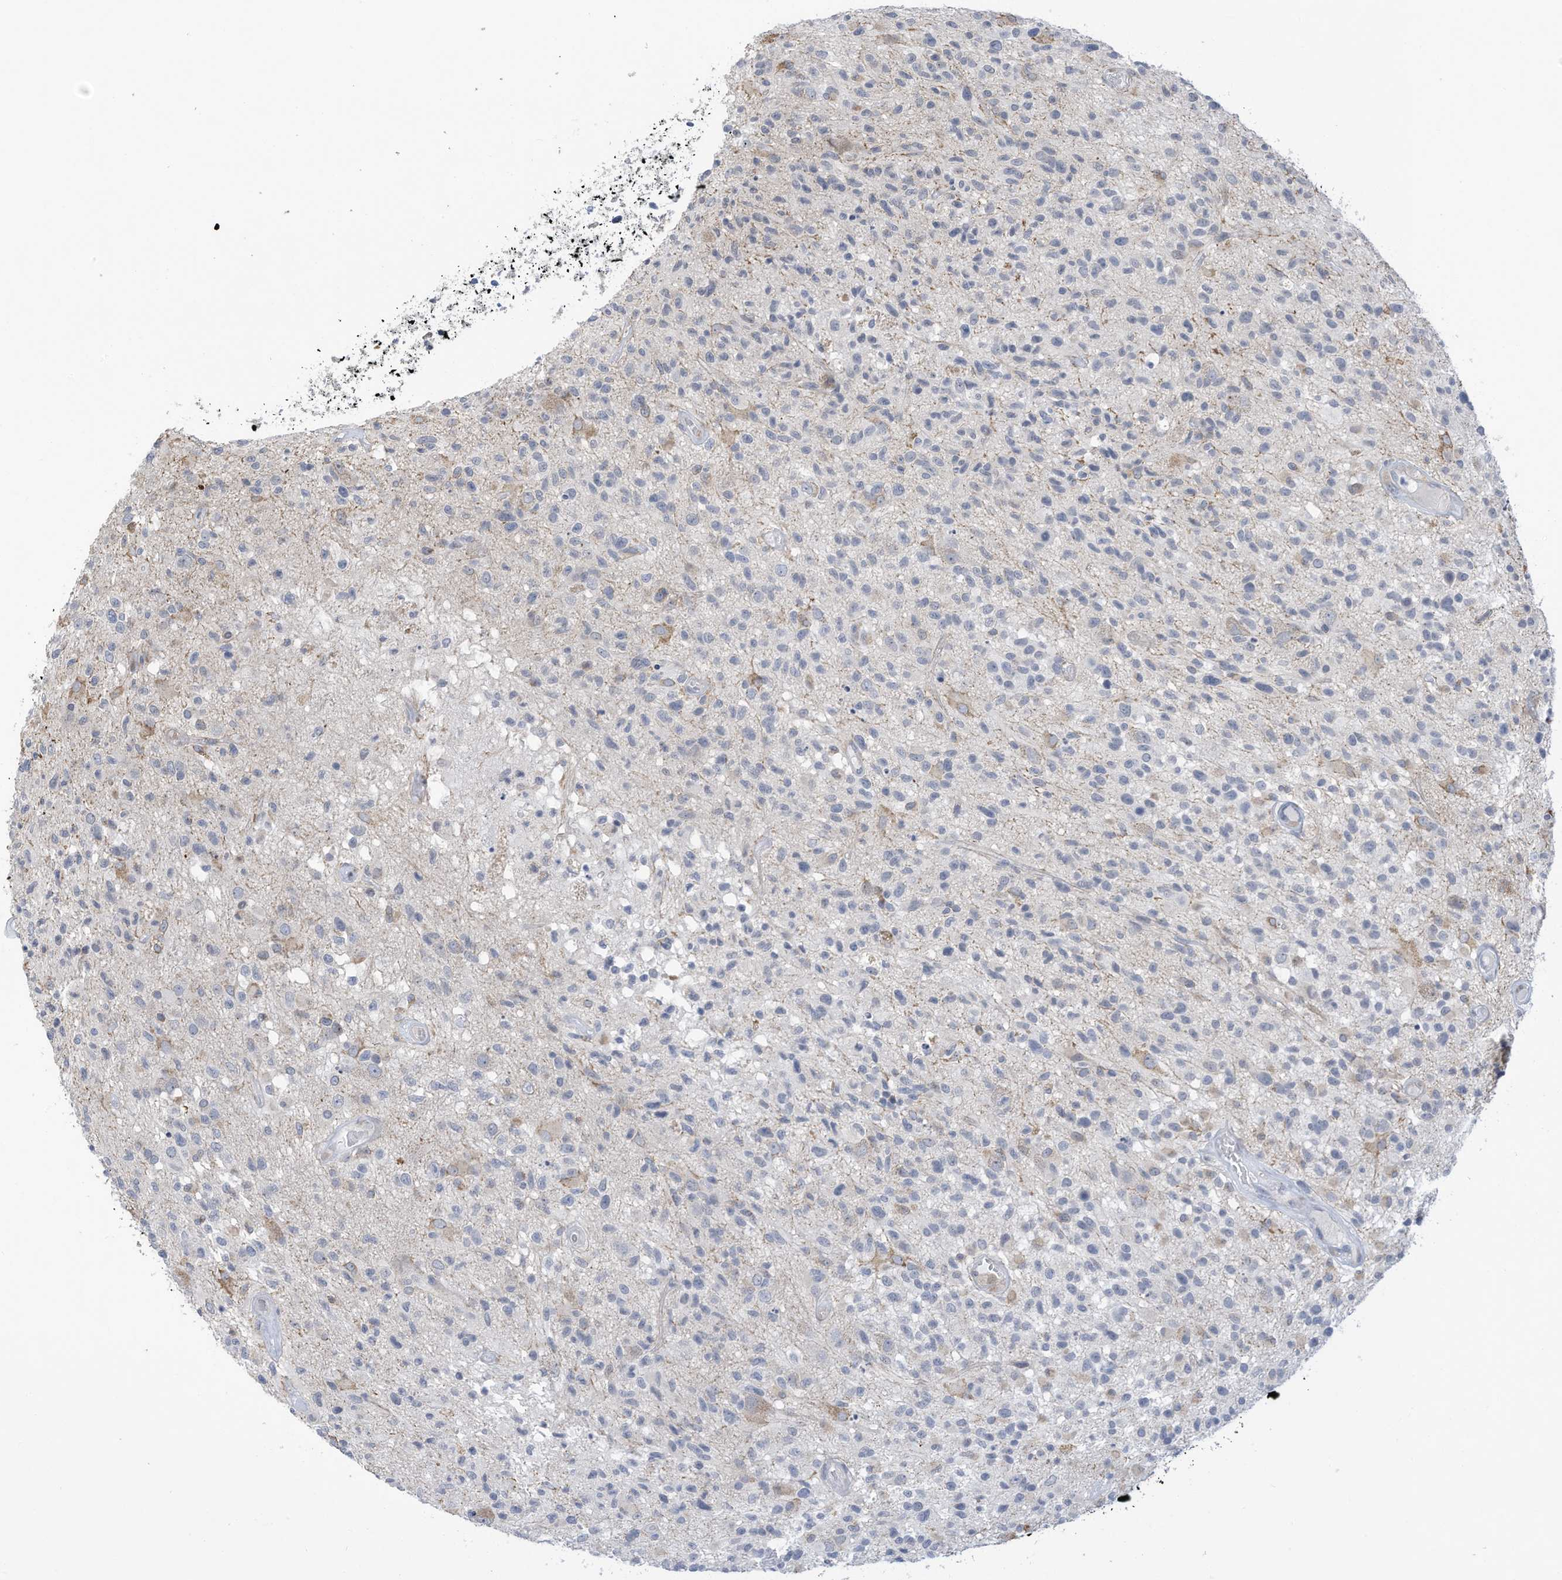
{"staining": {"intensity": "negative", "quantity": "none", "location": "none"}, "tissue": "glioma", "cell_type": "Tumor cells", "image_type": "cancer", "snomed": [{"axis": "morphology", "description": "Glioma, malignant, High grade"}, {"axis": "morphology", "description": "Glioblastoma, NOS"}, {"axis": "topography", "description": "Brain"}], "caption": "Immunohistochemistry photomicrograph of neoplastic tissue: human glioma stained with DAB shows no significant protein staining in tumor cells. (Stains: DAB IHC with hematoxylin counter stain, Microscopy: brightfield microscopy at high magnification).", "gene": "ZNF292", "patient": {"sex": "male", "age": 60}}